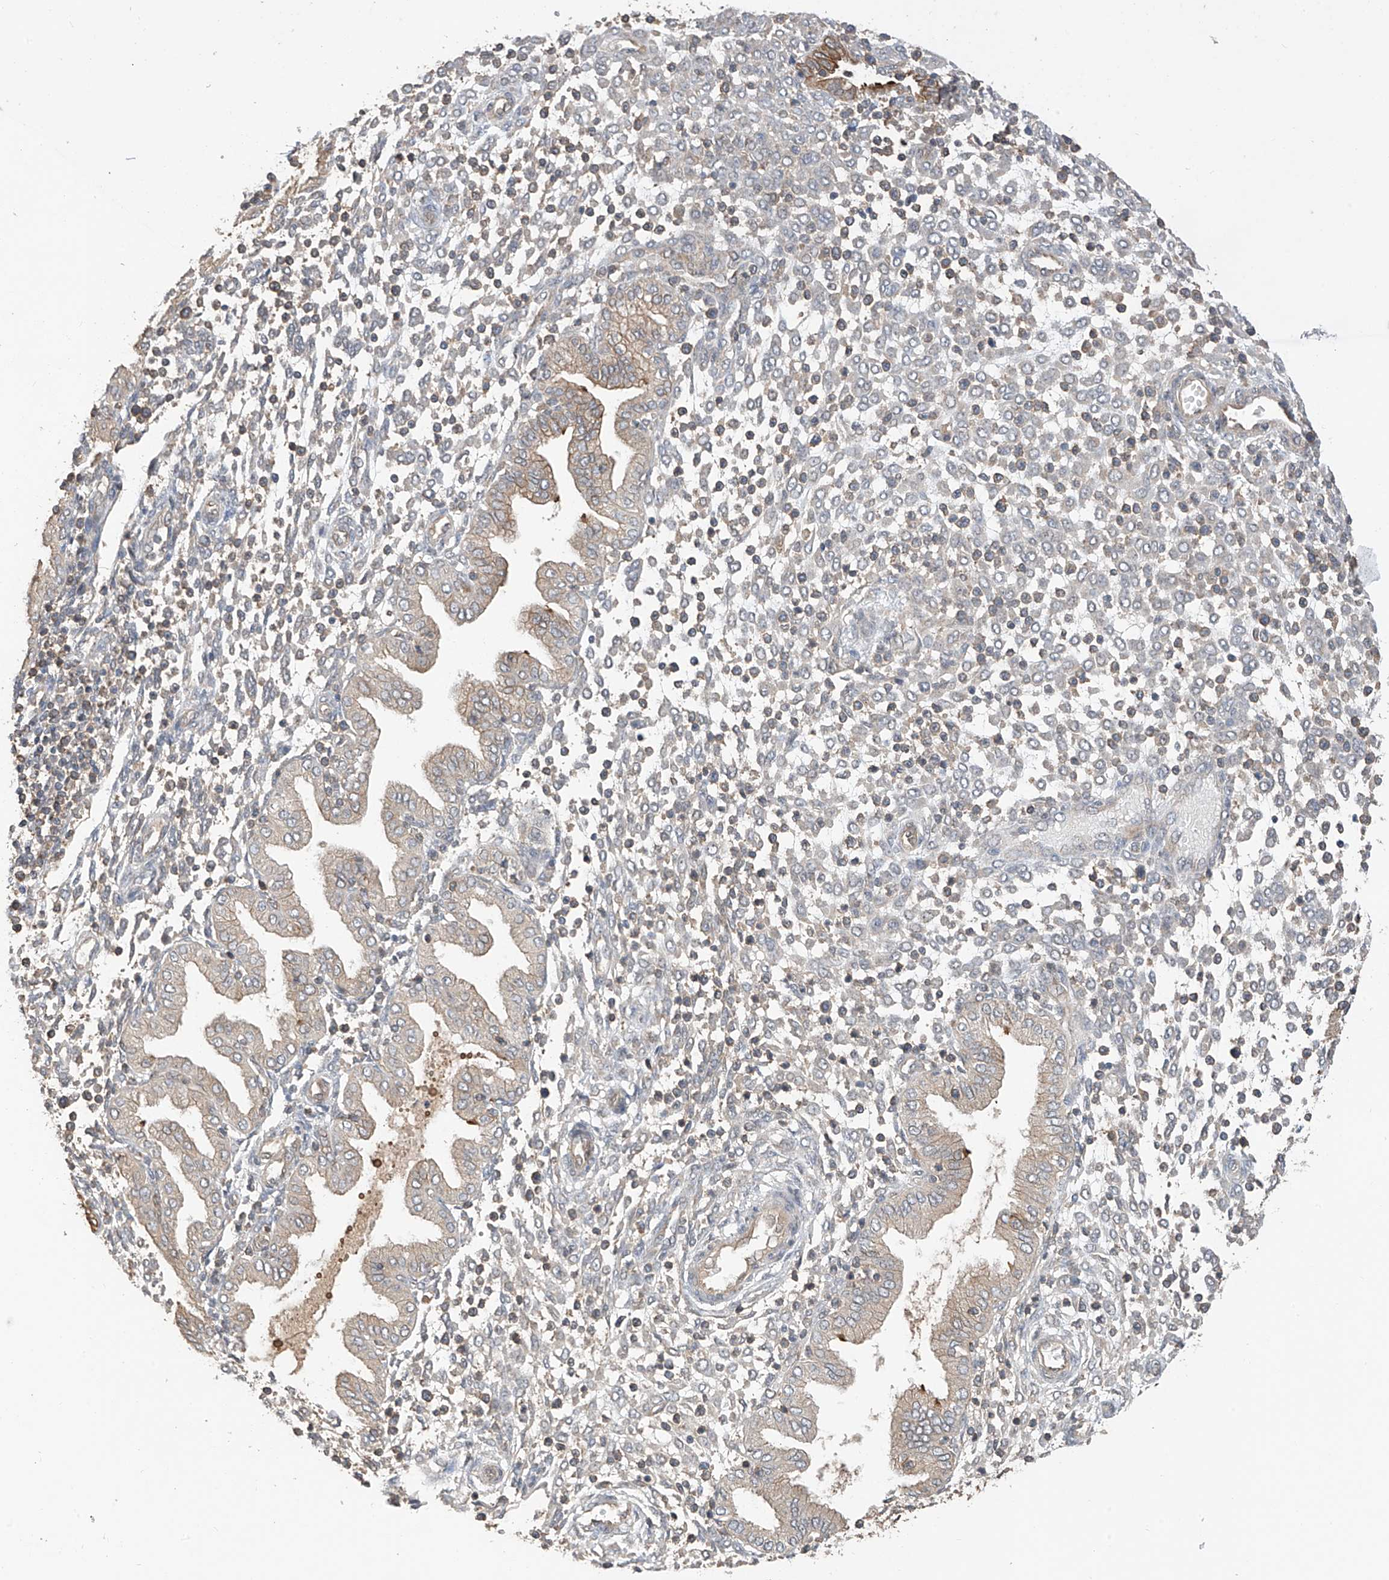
{"staining": {"intensity": "weak", "quantity": "<25%", "location": "cytoplasmic/membranous"}, "tissue": "endometrium", "cell_type": "Cells in endometrial stroma", "image_type": "normal", "snomed": [{"axis": "morphology", "description": "Normal tissue, NOS"}, {"axis": "topography", "description": "Endometrium"}], "caption": "Photomicrograph shows no significant protein staining in cells in endometrial stroma of benign endometrium. Brightfield microscopy of immunohistochemistry stained with DAB (3,3'-diaminobenzidine) (brown) and hematoxylin (blue), captured at high magnification.", "gene": "RPAIN", "patient": {"sex": "female", "age": 53}}